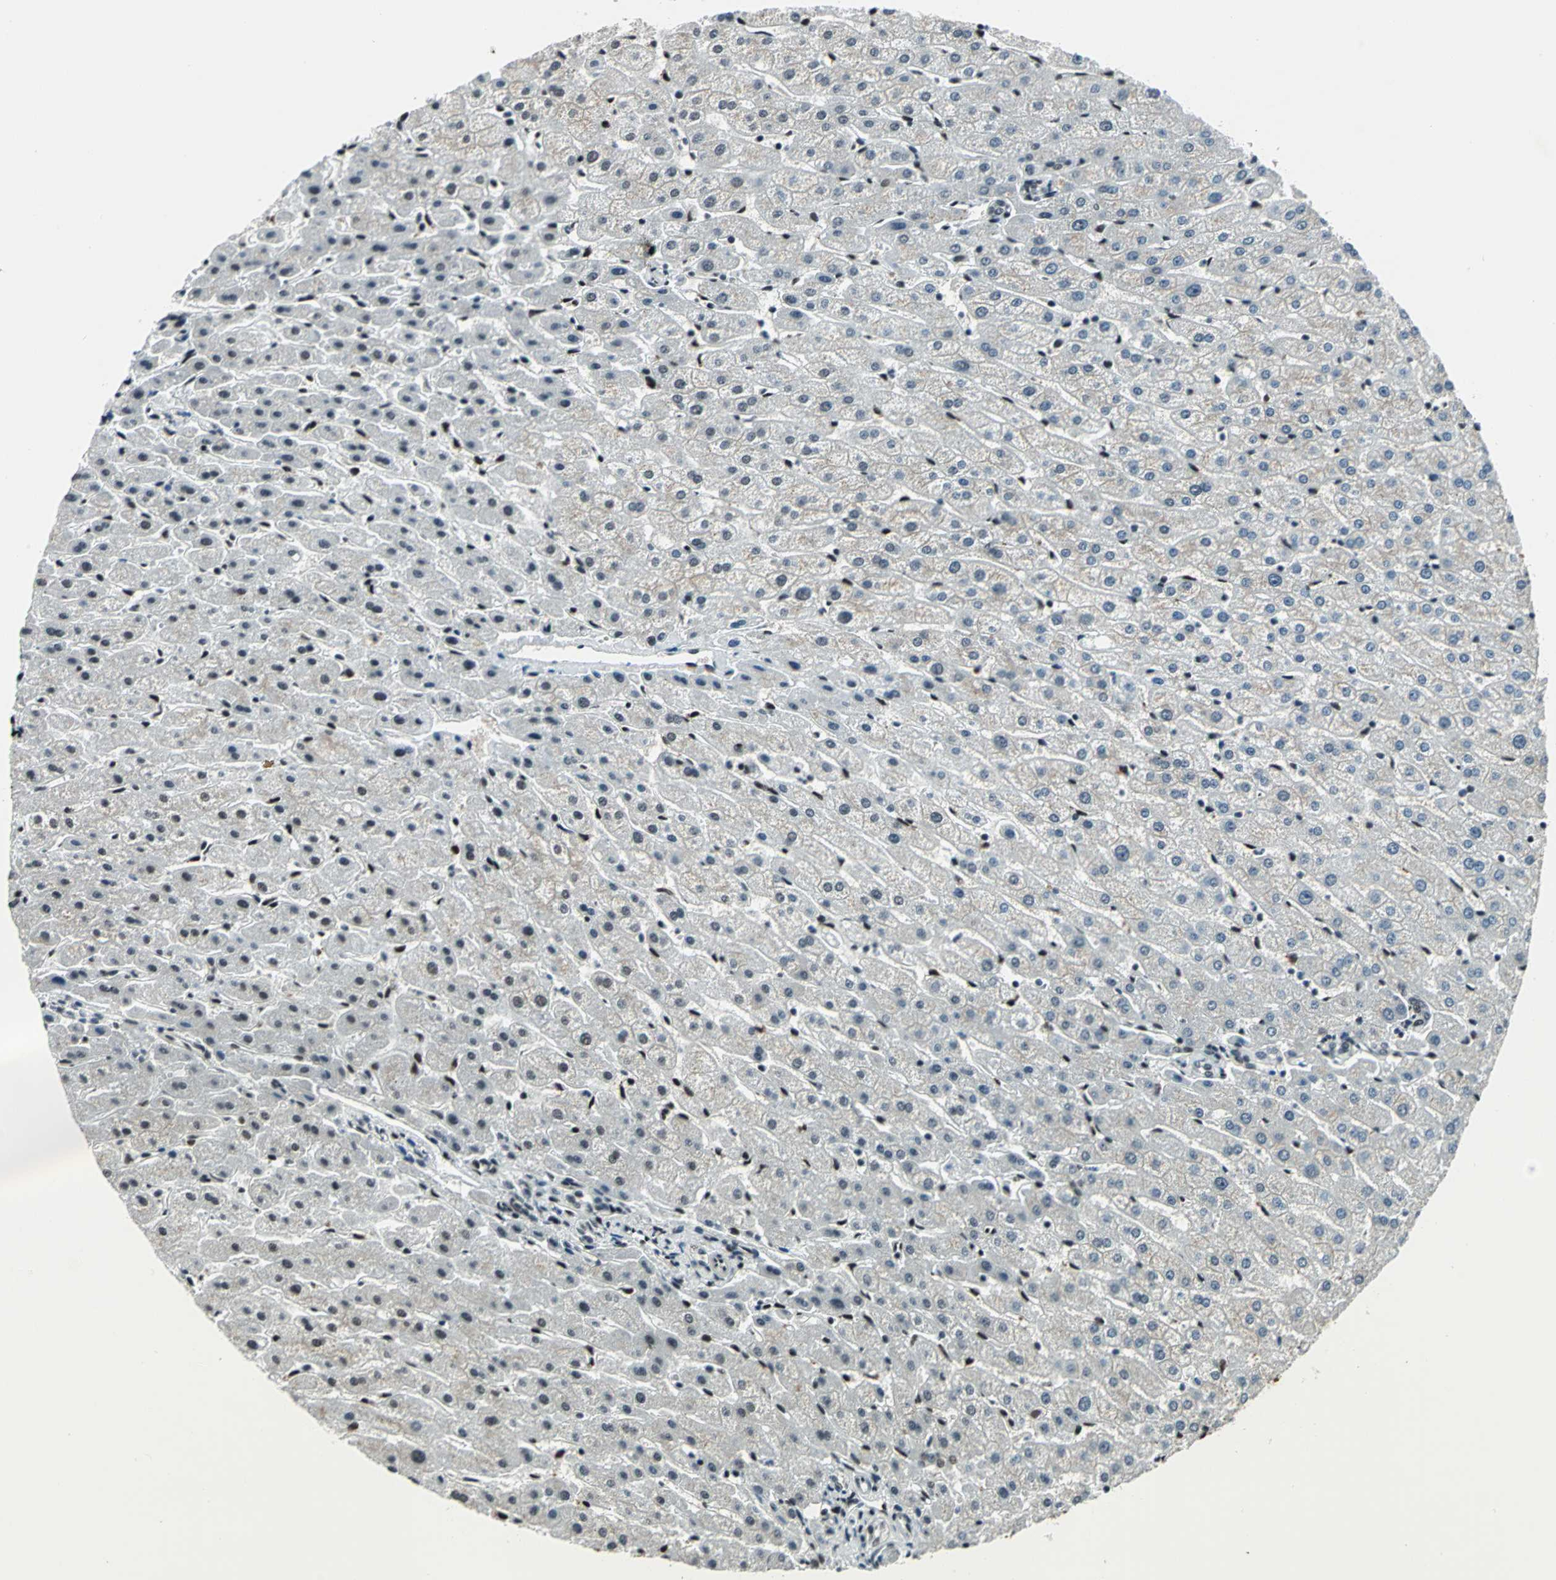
{"staining": {"intensity": "weak", "quantity": "<25%", "location": "nuclear"}, "tissue": "liver", "cell_type": "Cholangiocytes", "image_type": "normal", "snomed": [{"axis": "morphology", "description": "Normal tissue, NOS"}, {"axis": "morphology", "description": "Fibrosis, NOS"}, {"axis": "topography", "description": "Liver"}], "caption": "Immunohistochemistry of normal liver reveals no staining in cholangiocytes. (DAB IHC, high magnification).", "gene": "KAT6B", "patient": {"sex": "female", "age": 29}}